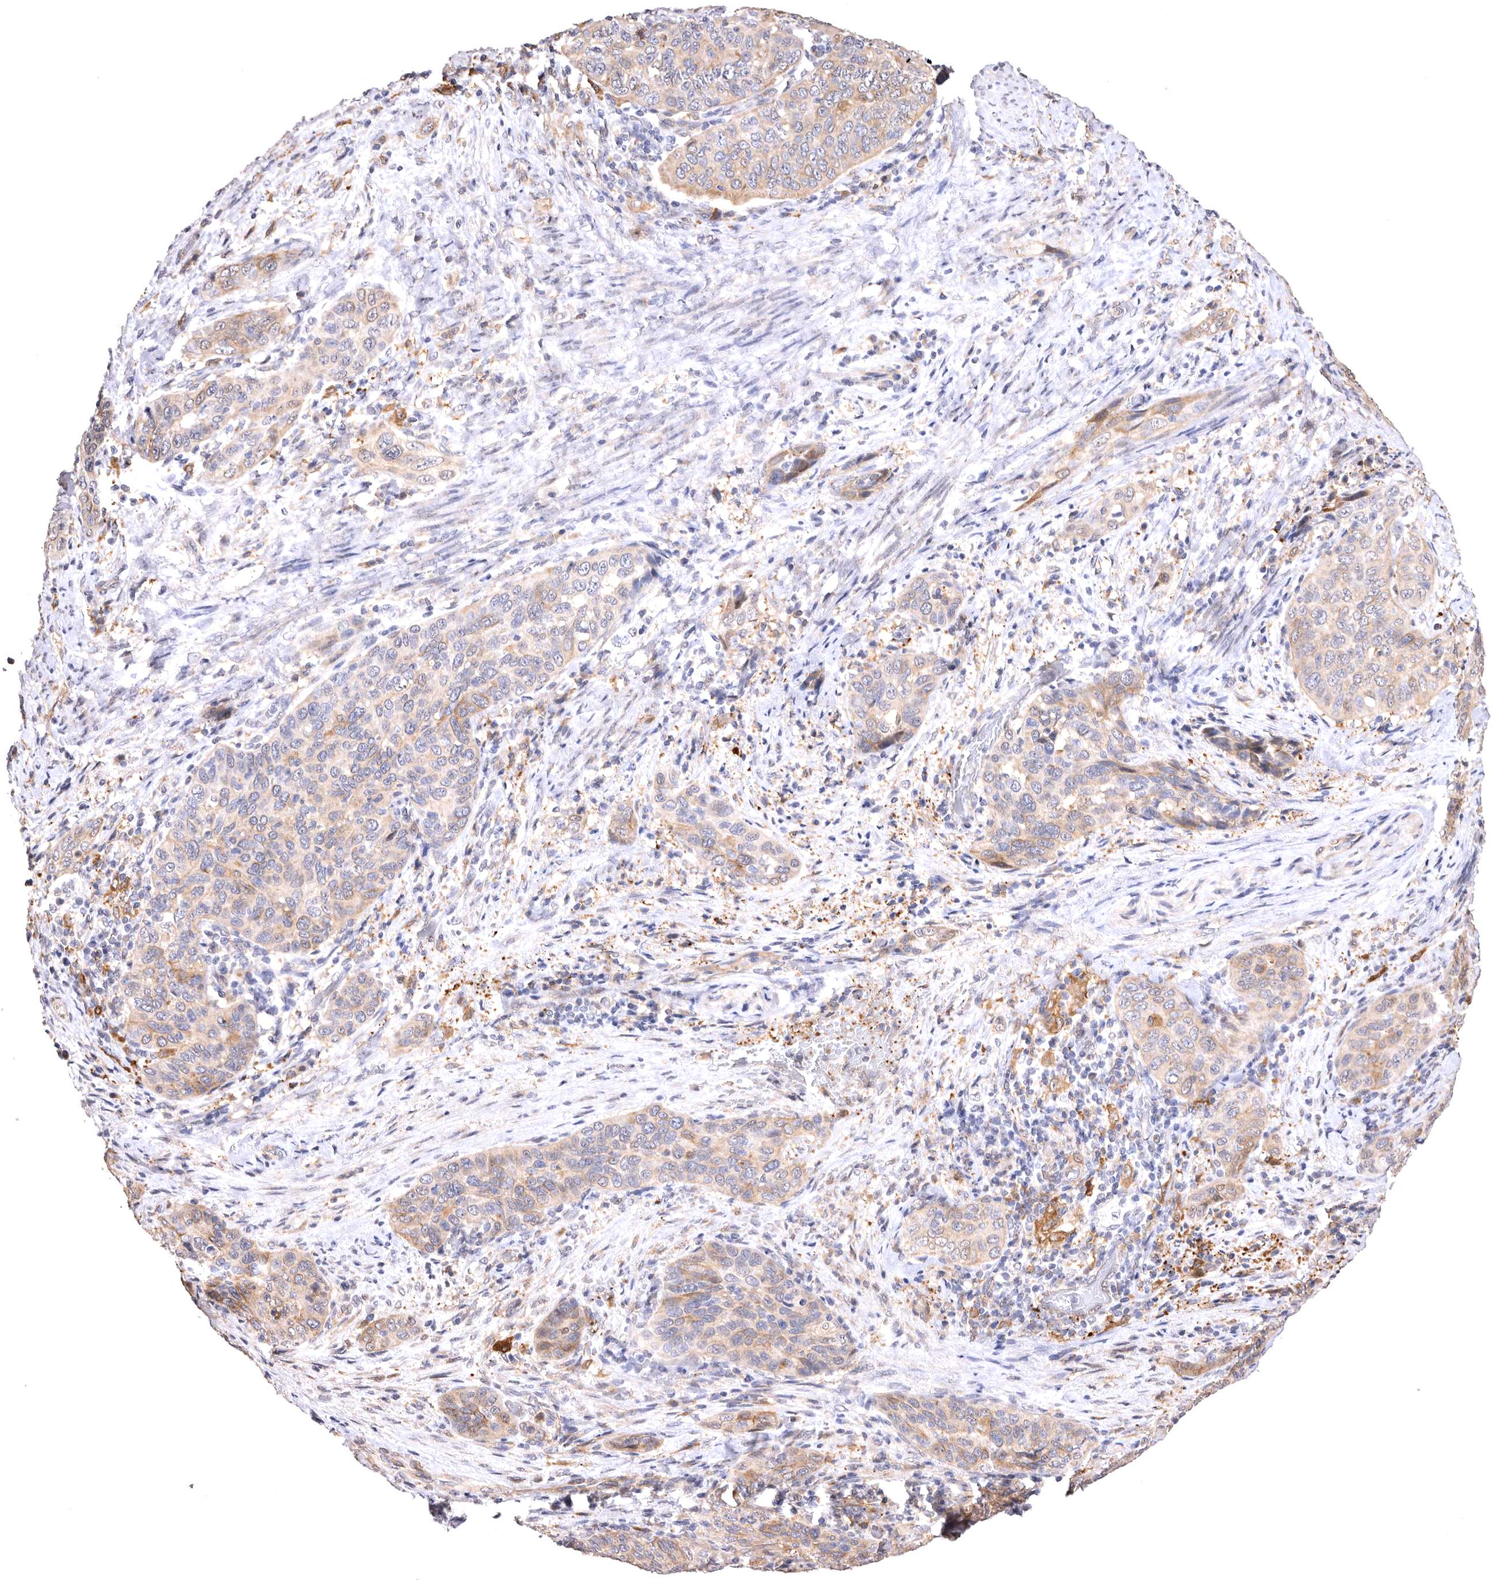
{"staining": {"intensity": "moderate", "quantity": "25%-75%", "location": "cytoplasmic/membranous"}, "tissue": "cervical cancer", "cell_type": "Tumor cells", "image_type": "cancer", "snomed": [{"axis": "morphology", "description": "Squamous cell carcinoma, NOS"}, {"axis": "topography", "description": "Cervix"}], "caption": "The histopathology image displays a brown stain indicating the presence of a protein in the cytoplasmic/membranous of tumor cells in squamous cell carcinoma (cervical).", "gene": "VPS45", "patient": {"sex": "female", "age": 60}}